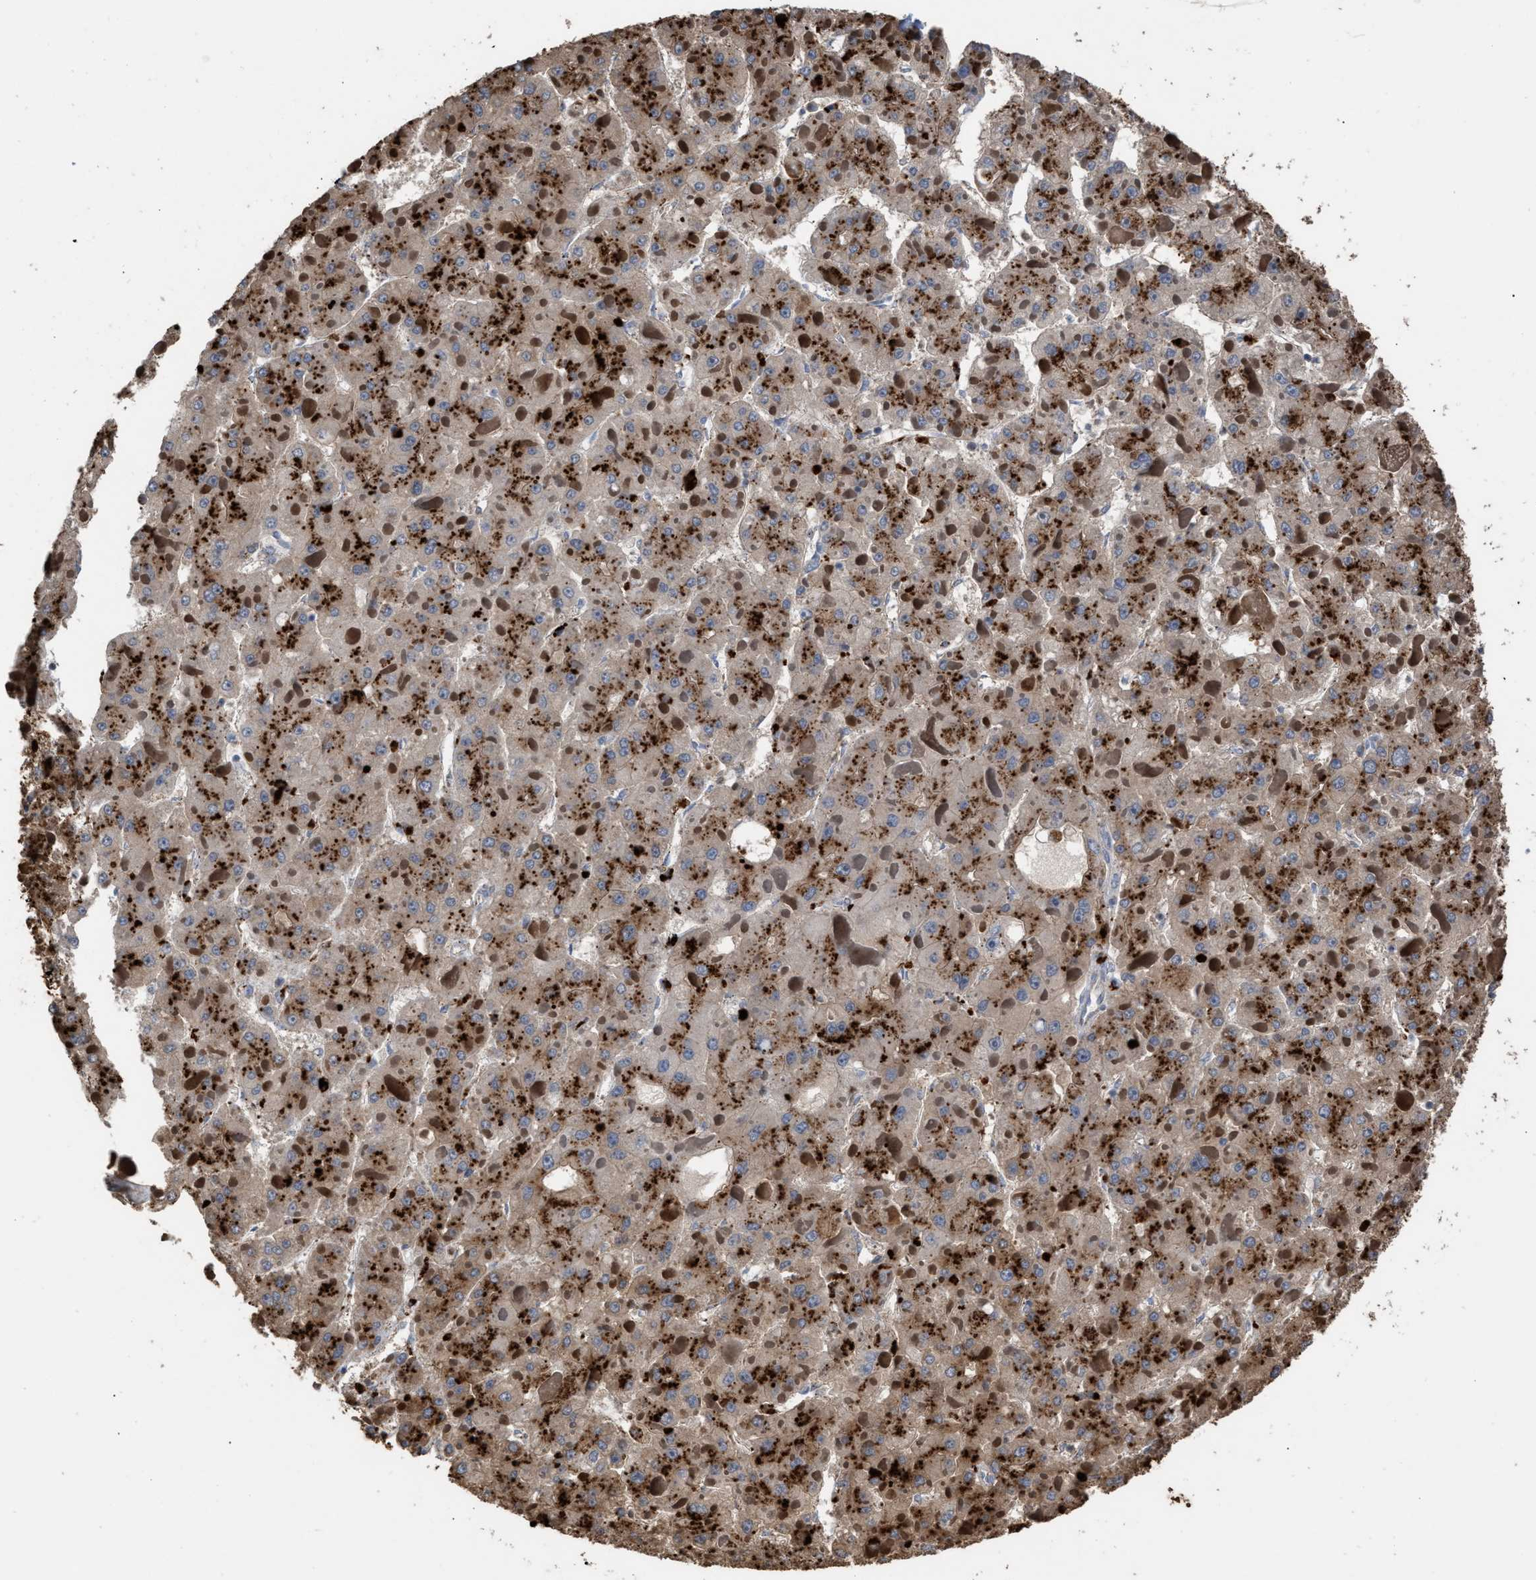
{"staining": {"intensity": "moderate", "quantity": ">75%", "location": "cytoplasmic/membranous"}, "tissue": "liver cancer", "cell_type": "Tumor cells", "image_type": "cancer", "snomed": [{"axis": "morphology", "description": "Carcinoma, Hepatocellular, NOS"}, {"axis": "topography", "description": "Liver"}], "caption": "This histopathology image demonstrates liver cancer stained with IHC to label a protein in brown. The cytoplasmic/membranous of tumor cells show moderate positivity for the protein. Nuclei are counter-stained blue.", "gene": "ELMO3", "patient": {"sex": "female", "age": 73}}